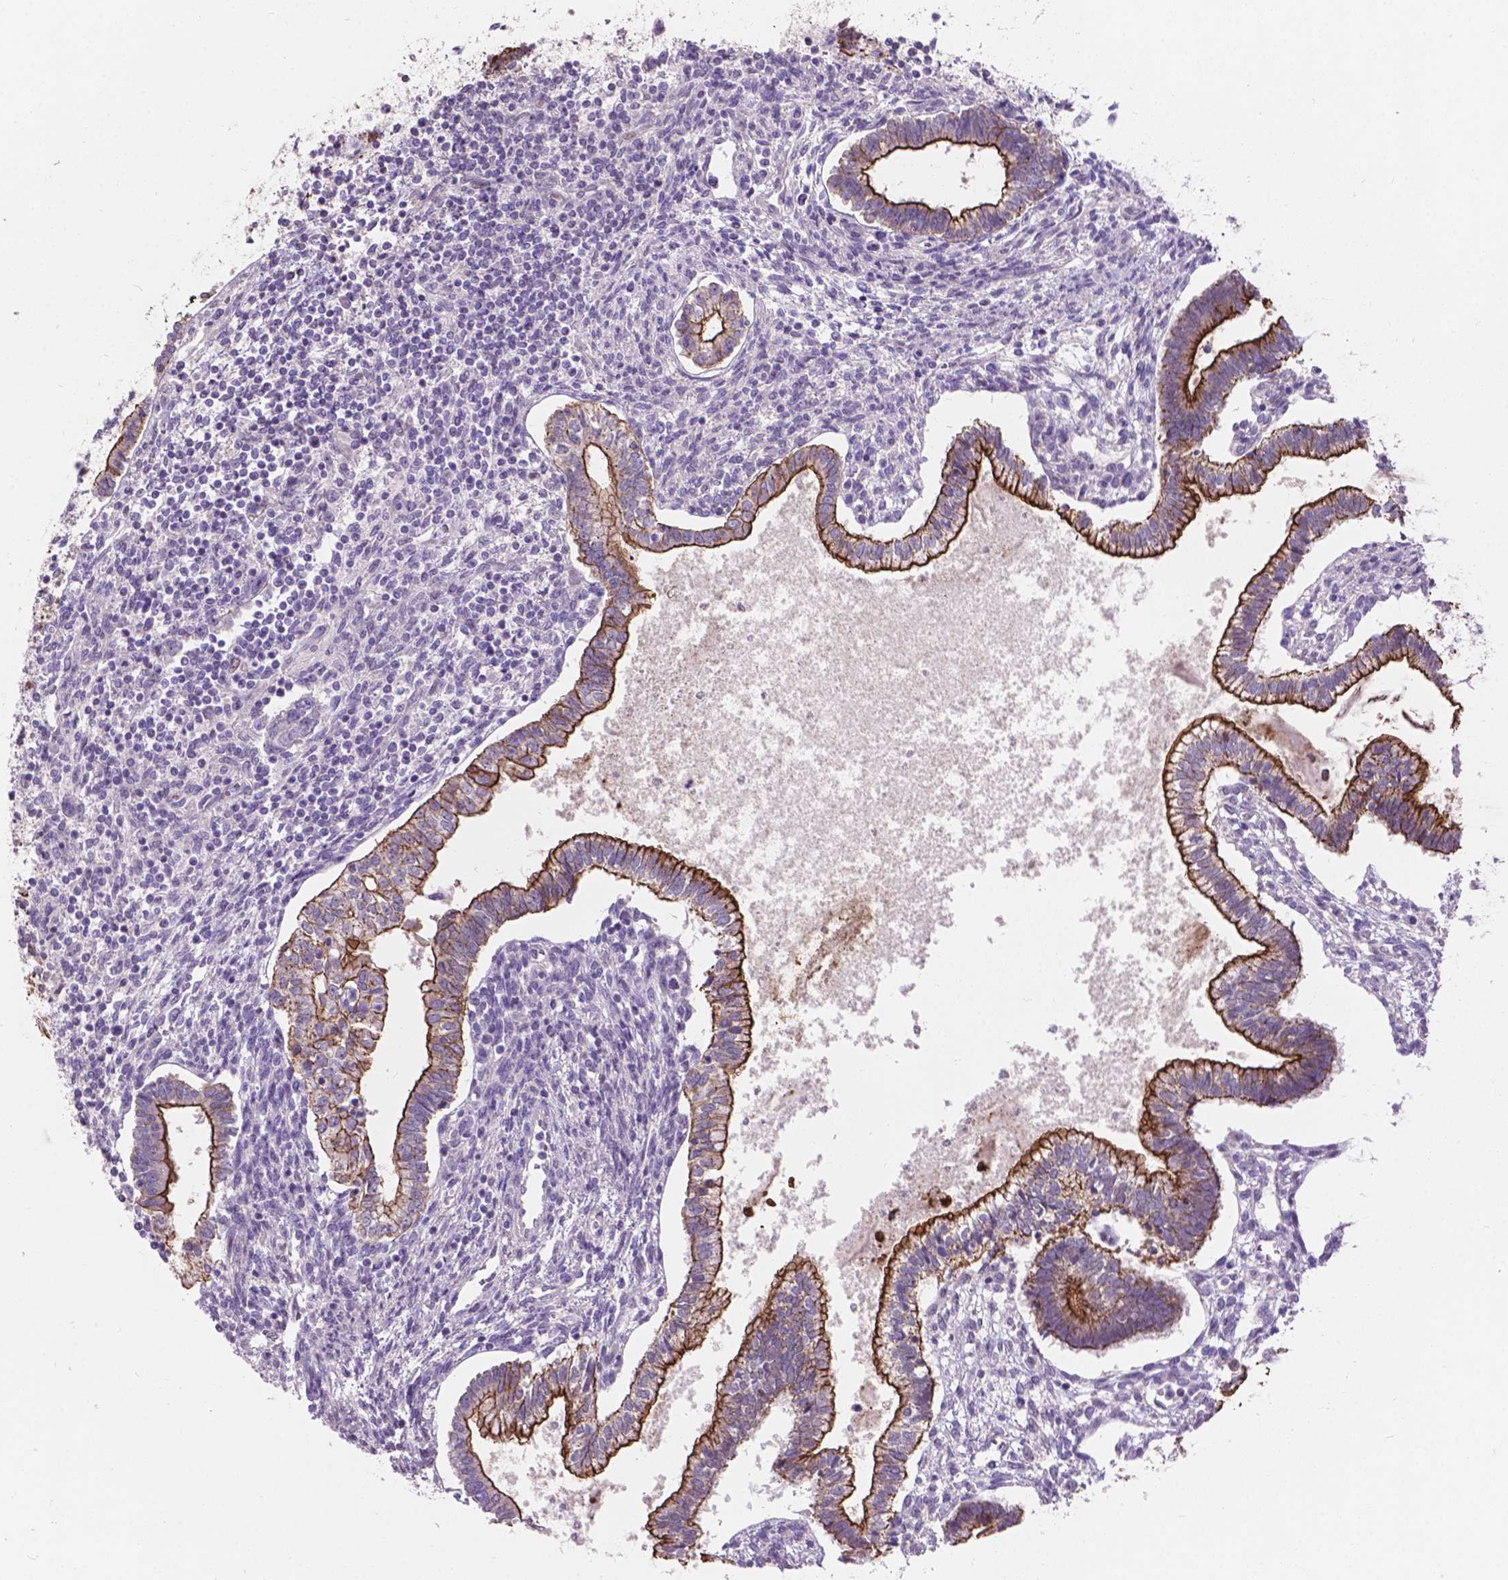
{"staining": {"intensity": "moderate", "quantity": "25%-75%", "location": "cytoplasmic/membranous"}, "tissue": "testis cancer", "cell_type": "Tumor cells", "image_type": "cancer", "snomed": [{"axis": "morphology", "description": "Carcinoma, Embryonal, NOS"}, {"axis": "topography", "description": "Testis"}], "caption": "Protein staining by IHC demonstrates moderate cytoplasmic/membranous staining in about 25%-75% of tumor cells in testis cancer (embryonal carcinoma).", "gene": "MYH14", "patient": {"sex": "male", "age": 37}}